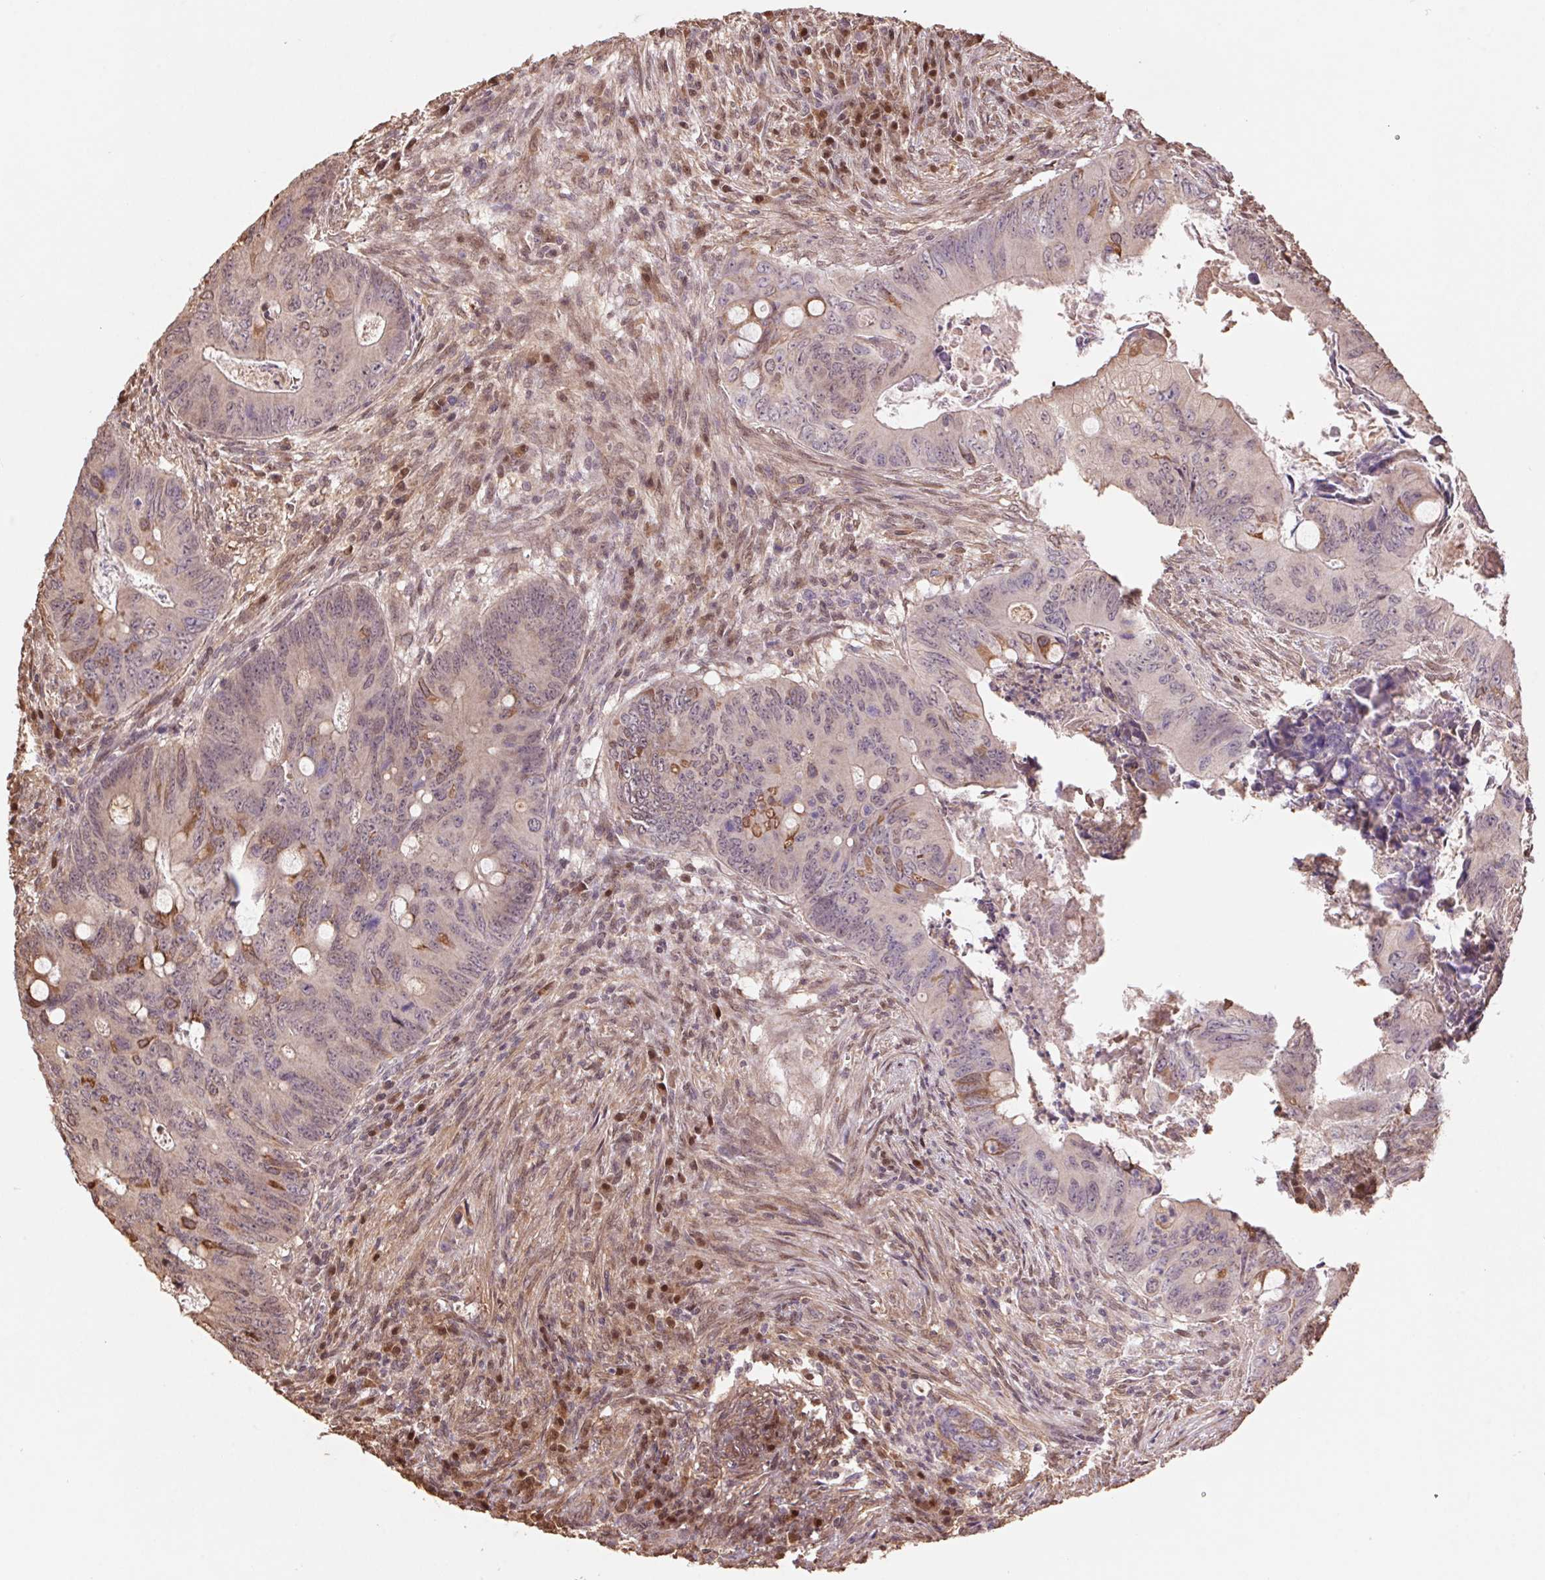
{"staining": {"intensity": "weak", "quantity": "<25%", "location": "nuclear"}, "tissue": "colorectal cancer", "cell_type": "Tumor cells", "image_type": "cancer", "snomed": [{"axis": "morphology", "description": "Adenocarcinoma, NOS"}, {"axis": "topography", "description": "Colon"}], "caption": "The photomicrograph demonstrates no significant positivity in tumor cells of colorectal cancer.", "gene": "CUTA", "patient": {"sex": "female", "age": 74}}